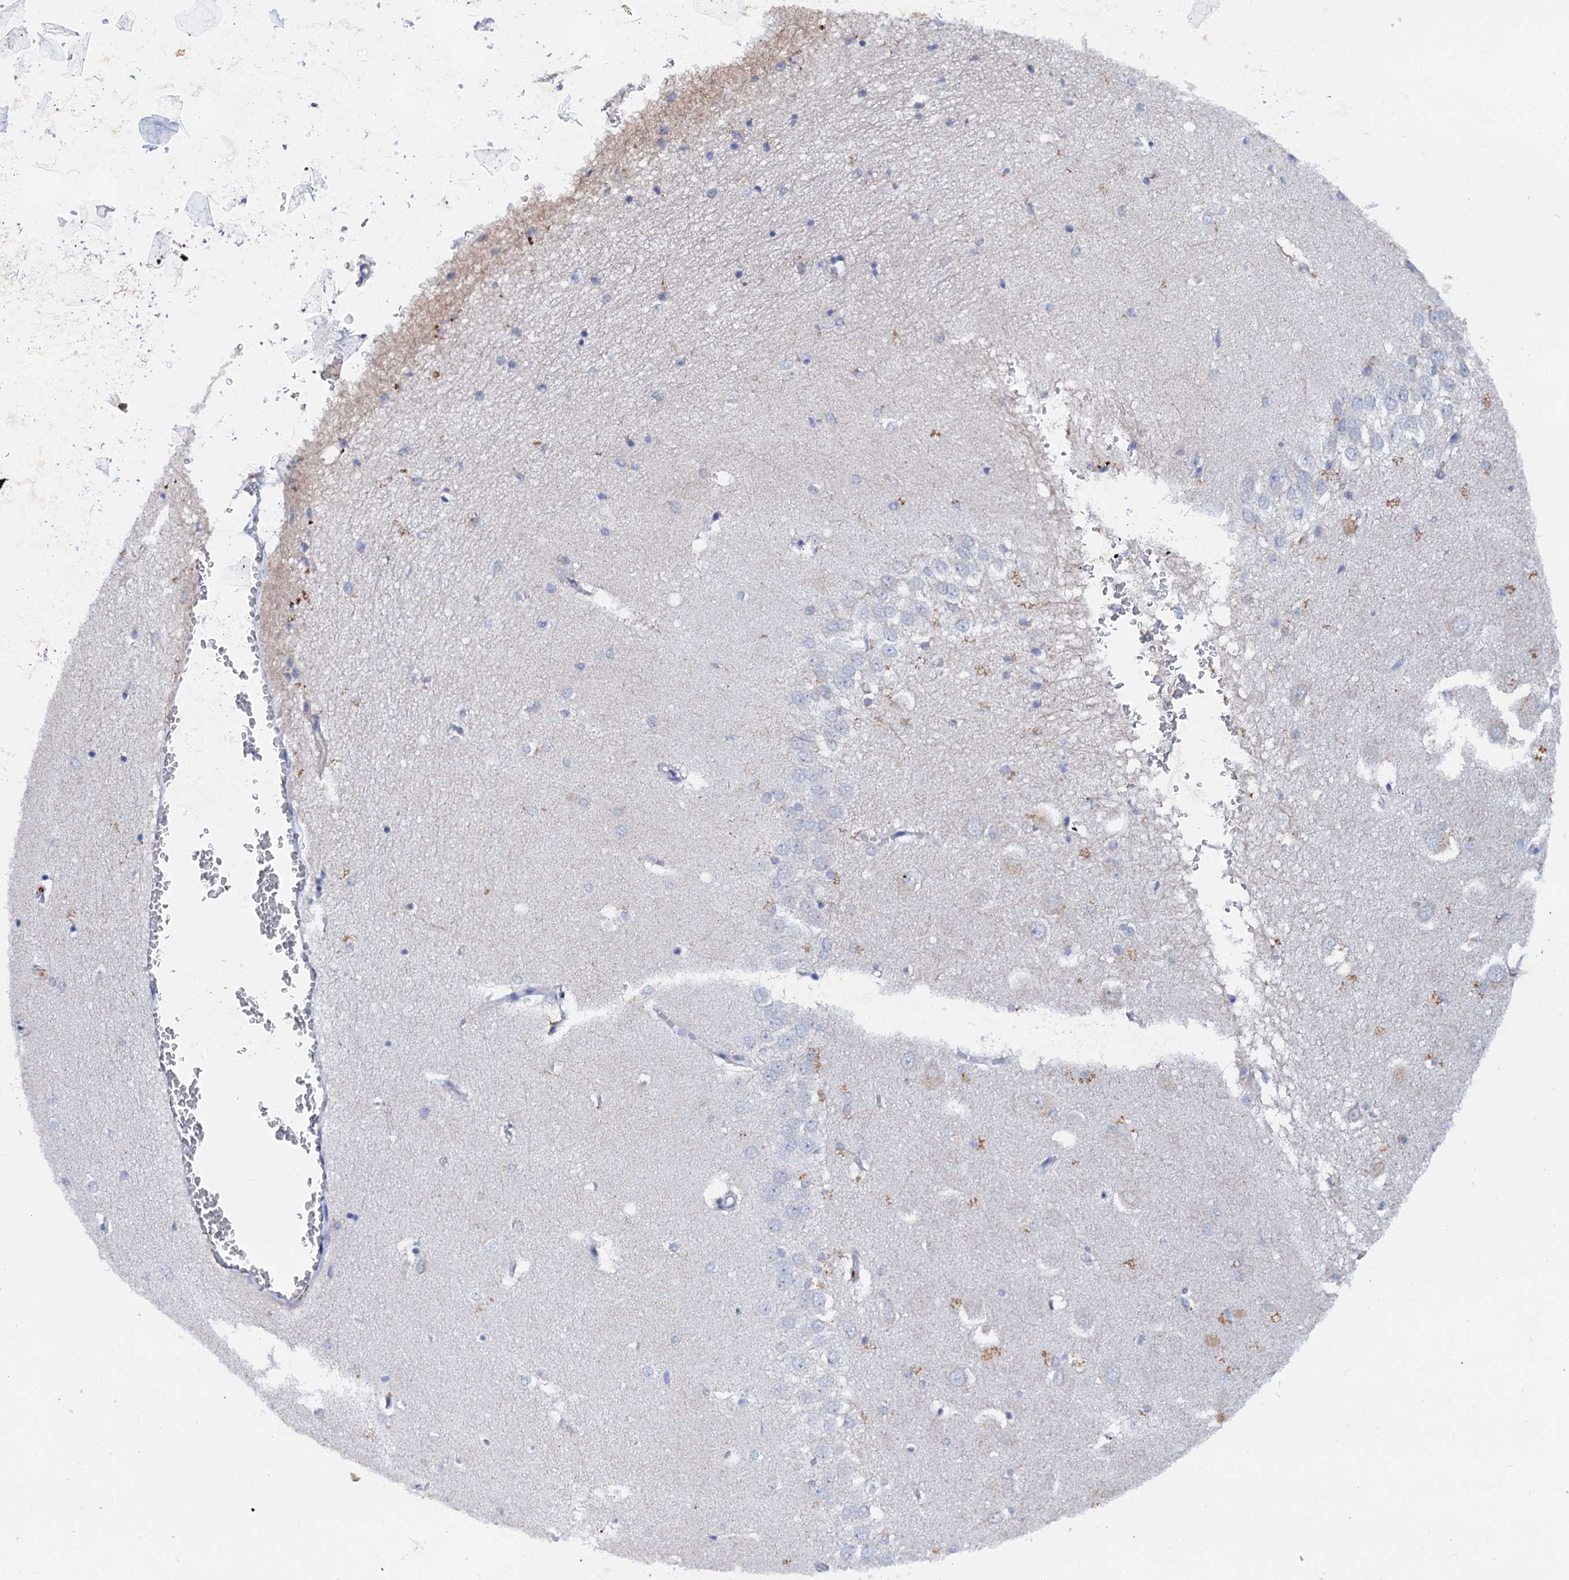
{"staining": {"intensity": "negative", "quantity": "none", "location": "none"}, "tissue": "hippocampus", "cell_type": "Glial cells", "image_type": "normal", "snomed": [{"axis": "morphology", "description": "Normal tissue, NOS"}, {"axis": "topography", "description": "Hippocampus"}], "caption": "IHC of unremarkable hippocampus displays no expression in glial cells. (DAB immunohistochemistry (IHC) with hematoxylin counter stain).", "gene": "SLC37A4", "patient": {"sex": "female", "age": 64}}